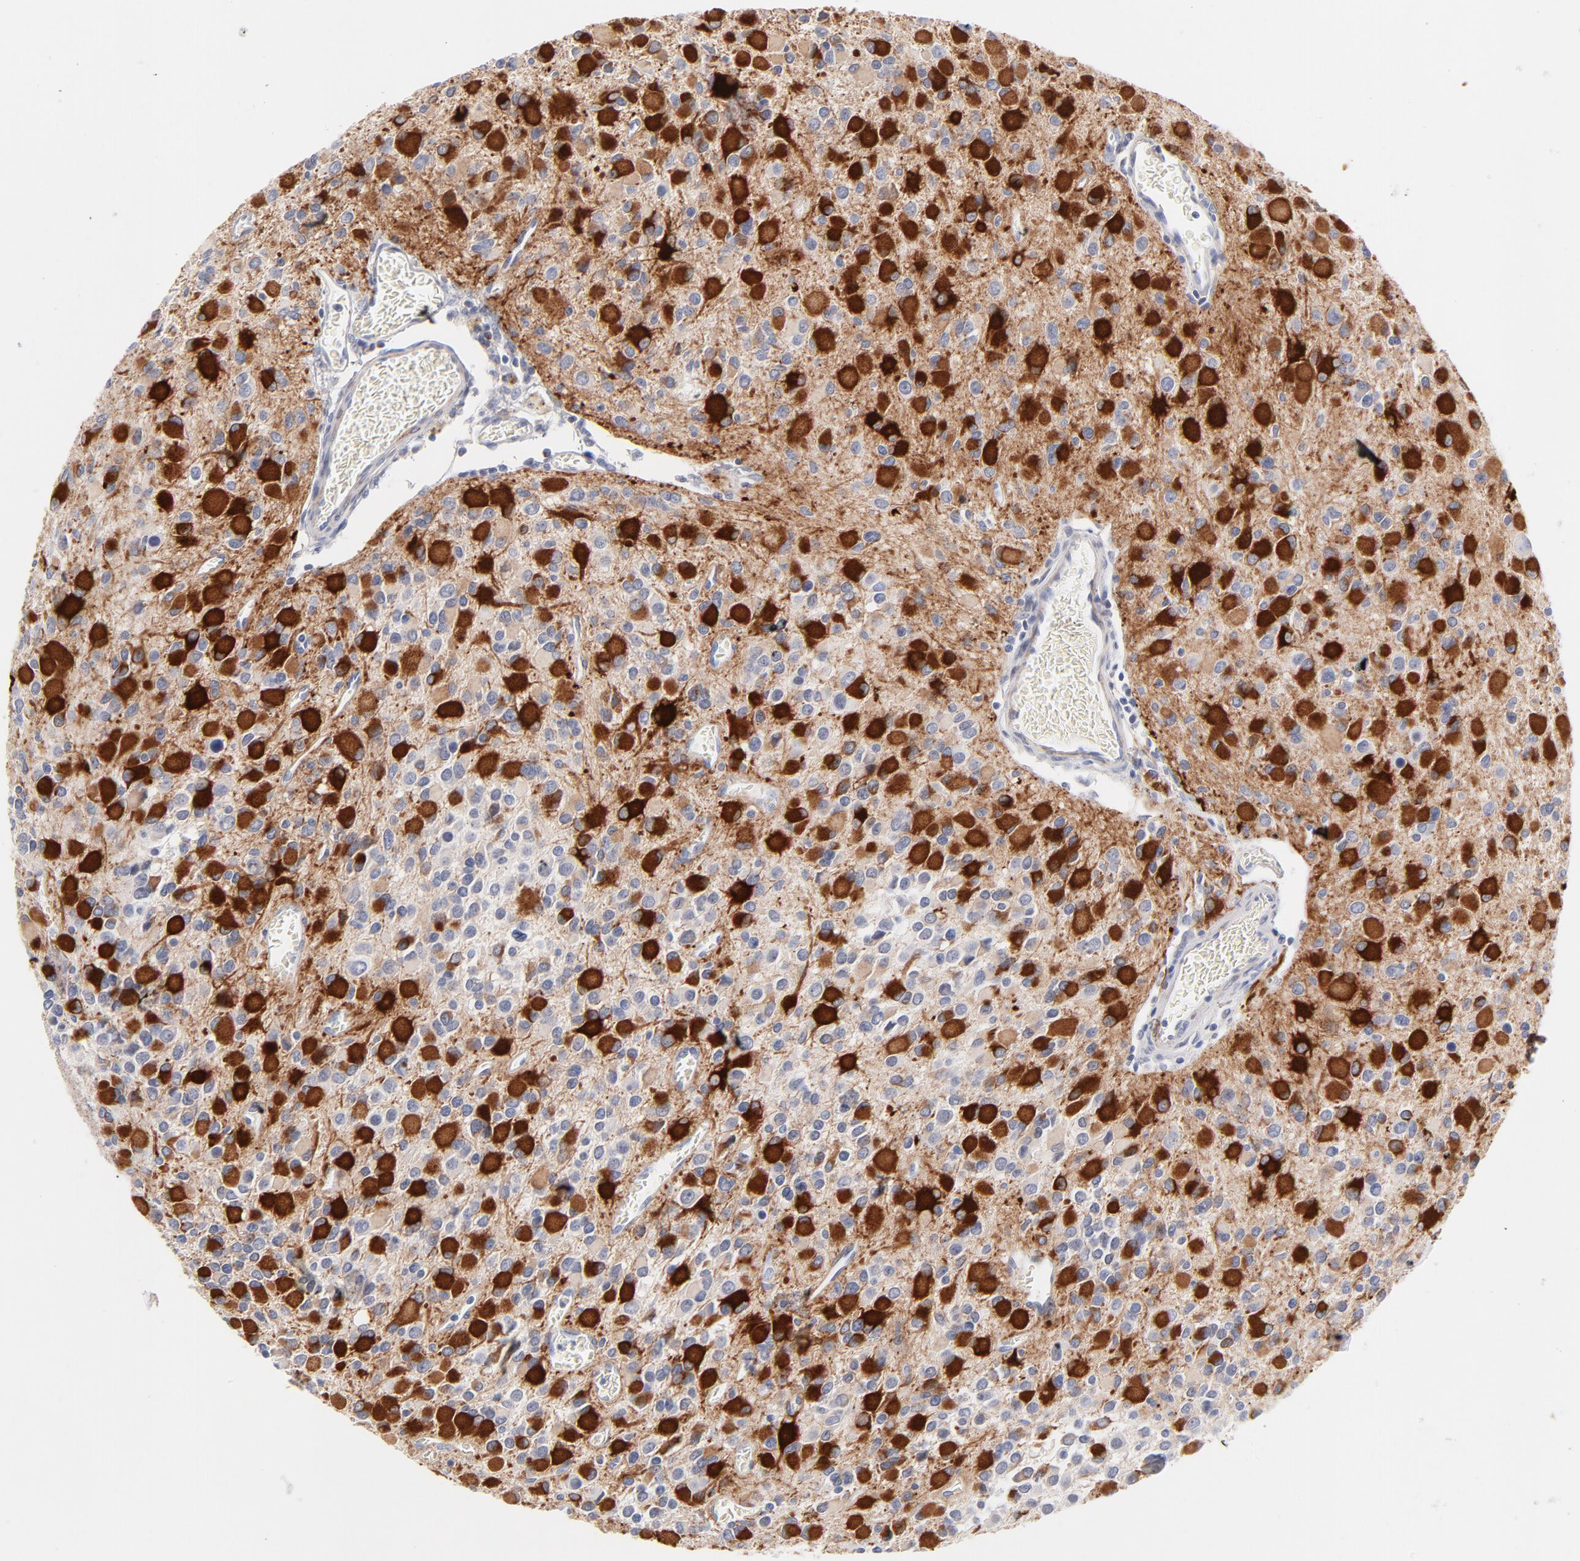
{"staining": {"intensity": "strong", "quantity": "25%-75%", "location": "cytoplasmic/membranous"}, "tissue": "glioma", "cell_type": "Tumor cells", "image_type": "cancer", "snomed": [{"axis": "morphology", "description": "Glioma, malignant, Low grade"}, {"axis": "topography", "description": "Brain"}], "caption": "Immunohistochemistry image of neoplastic tissue: human malignant glioma (low-grade) stained using IHC demonstrates high levels of strong protein expression localized specifically in the cytoplasmic/membranous of tumor cells, appearing as a cytoplasmic/membranous brown color.", "gene": "MID1", "patient": {"sex": "male", "age": 42}}